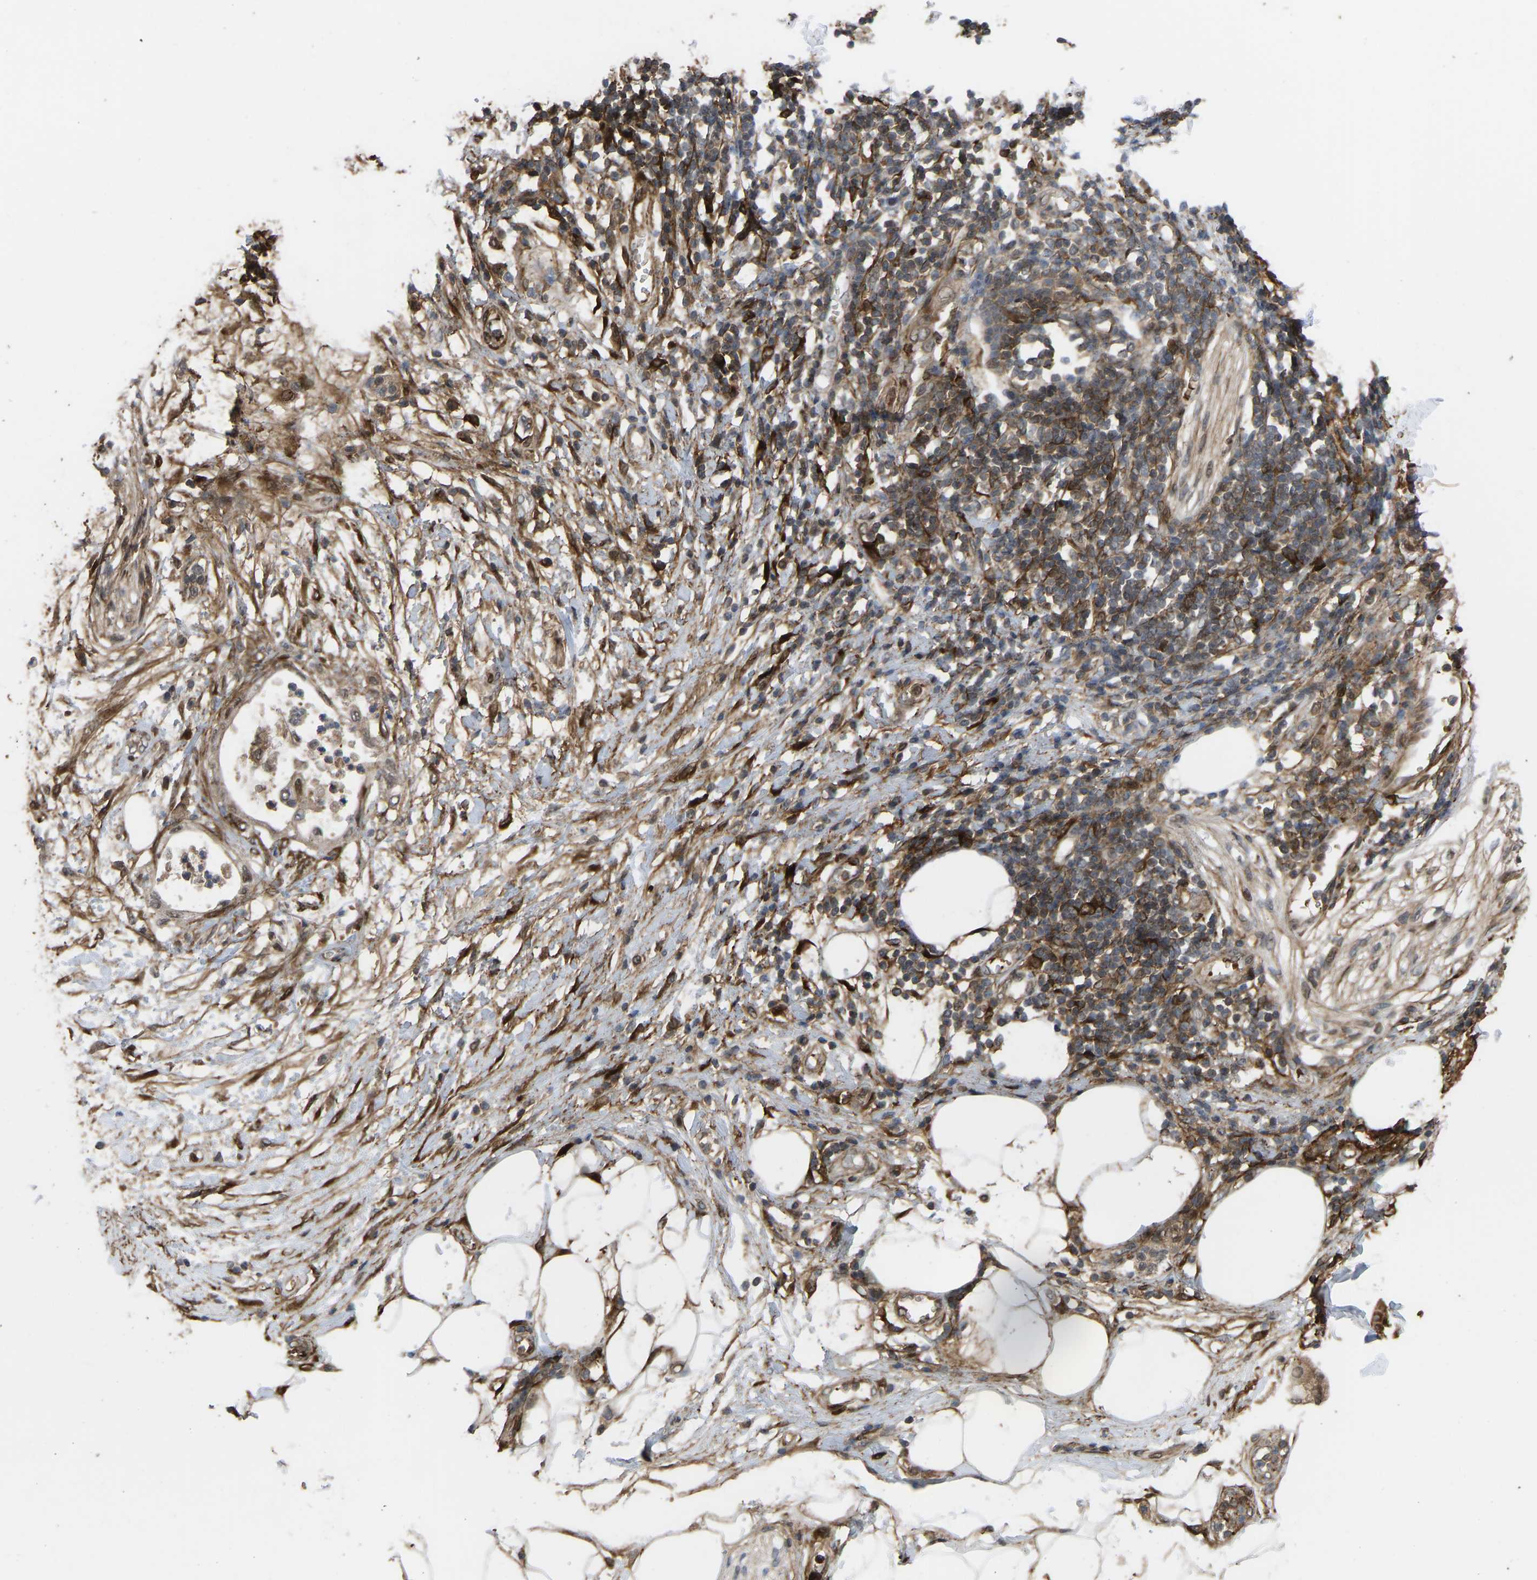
{"staining": {"intensity": "moderate", "quantity": ">75%", "location": "cytoplasmic/membranous"}, "tissue": "adipose tissue", "cell_type": "Adipocytes", "image_type": "normal", "snomed": [{"axis": "morphology", "description": "Normal tissue, NOS"}, {"axis": "morphology", "description": "Adenocarcinoma, NOS"}, {"axis": "topography", "description": "Duodenum"}, {"axis": "topography", "description": "Peripheral nerve tissue"}], "caption": "Adipose tissue stained for a protein (brown) shows moderate cytoplasmic/membranous positive staining in approximately >75% of adipocytes.", "gene": "CYP7B1", "patient": {"sex": "female", "age": 60}}